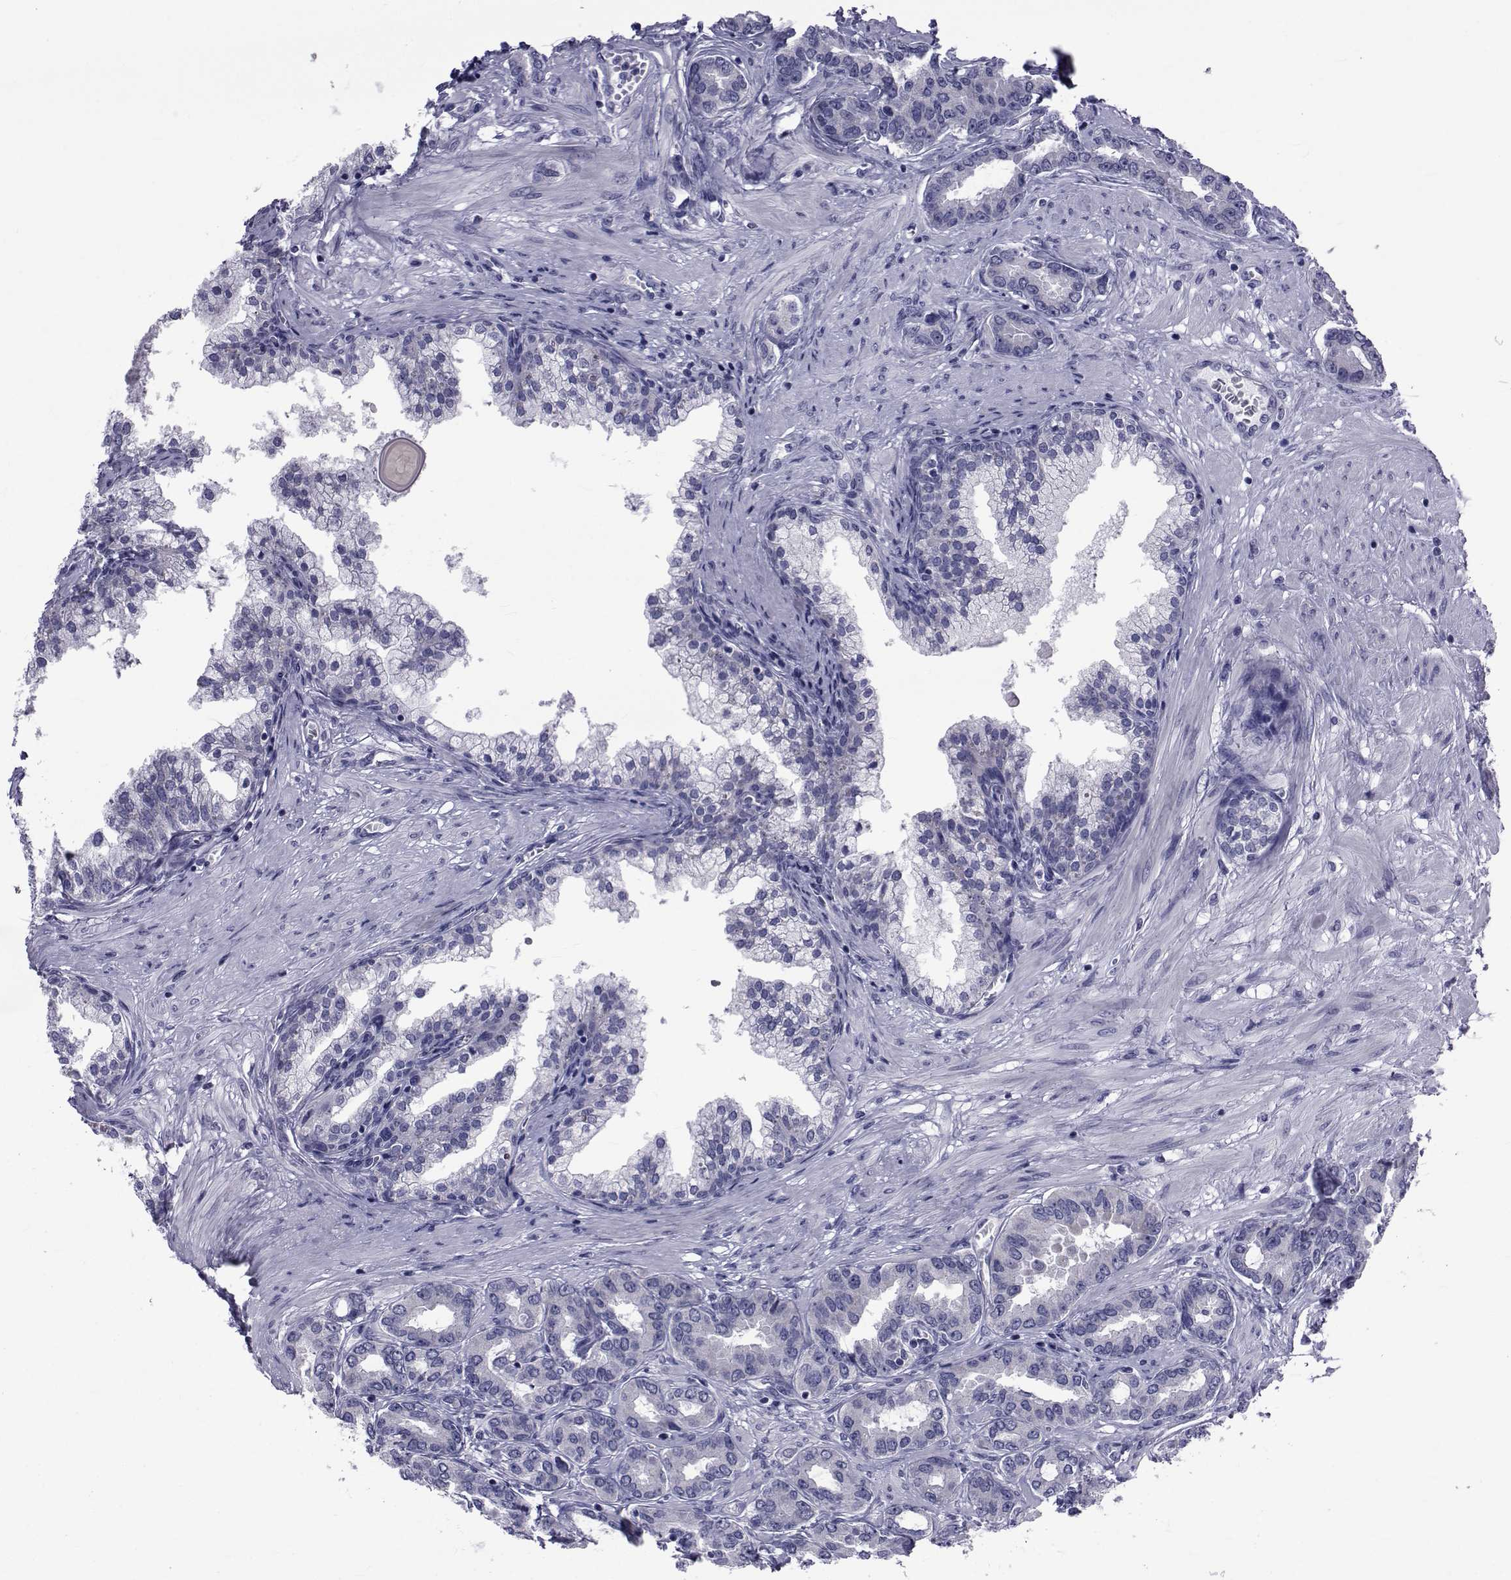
{"staining": {"intensity": "weak", "quantity": "<25%", "location": "cytoplasmic/membranous"}, "tissue": "prostate cancer", "cell_type": "Tumor cells", "image_type": "cancer", "snomed": [{"axis": "morphology", "description": "Adenocarcinoma, NOS"}, {"axis": "topography", "description": "Prostate"}], "caption": "Image shows no significant protein expression in tumor cells of prostate adenocarcinoma.", "gene": "GKAP1", "patient": {"sex": "male", "age": 67}}